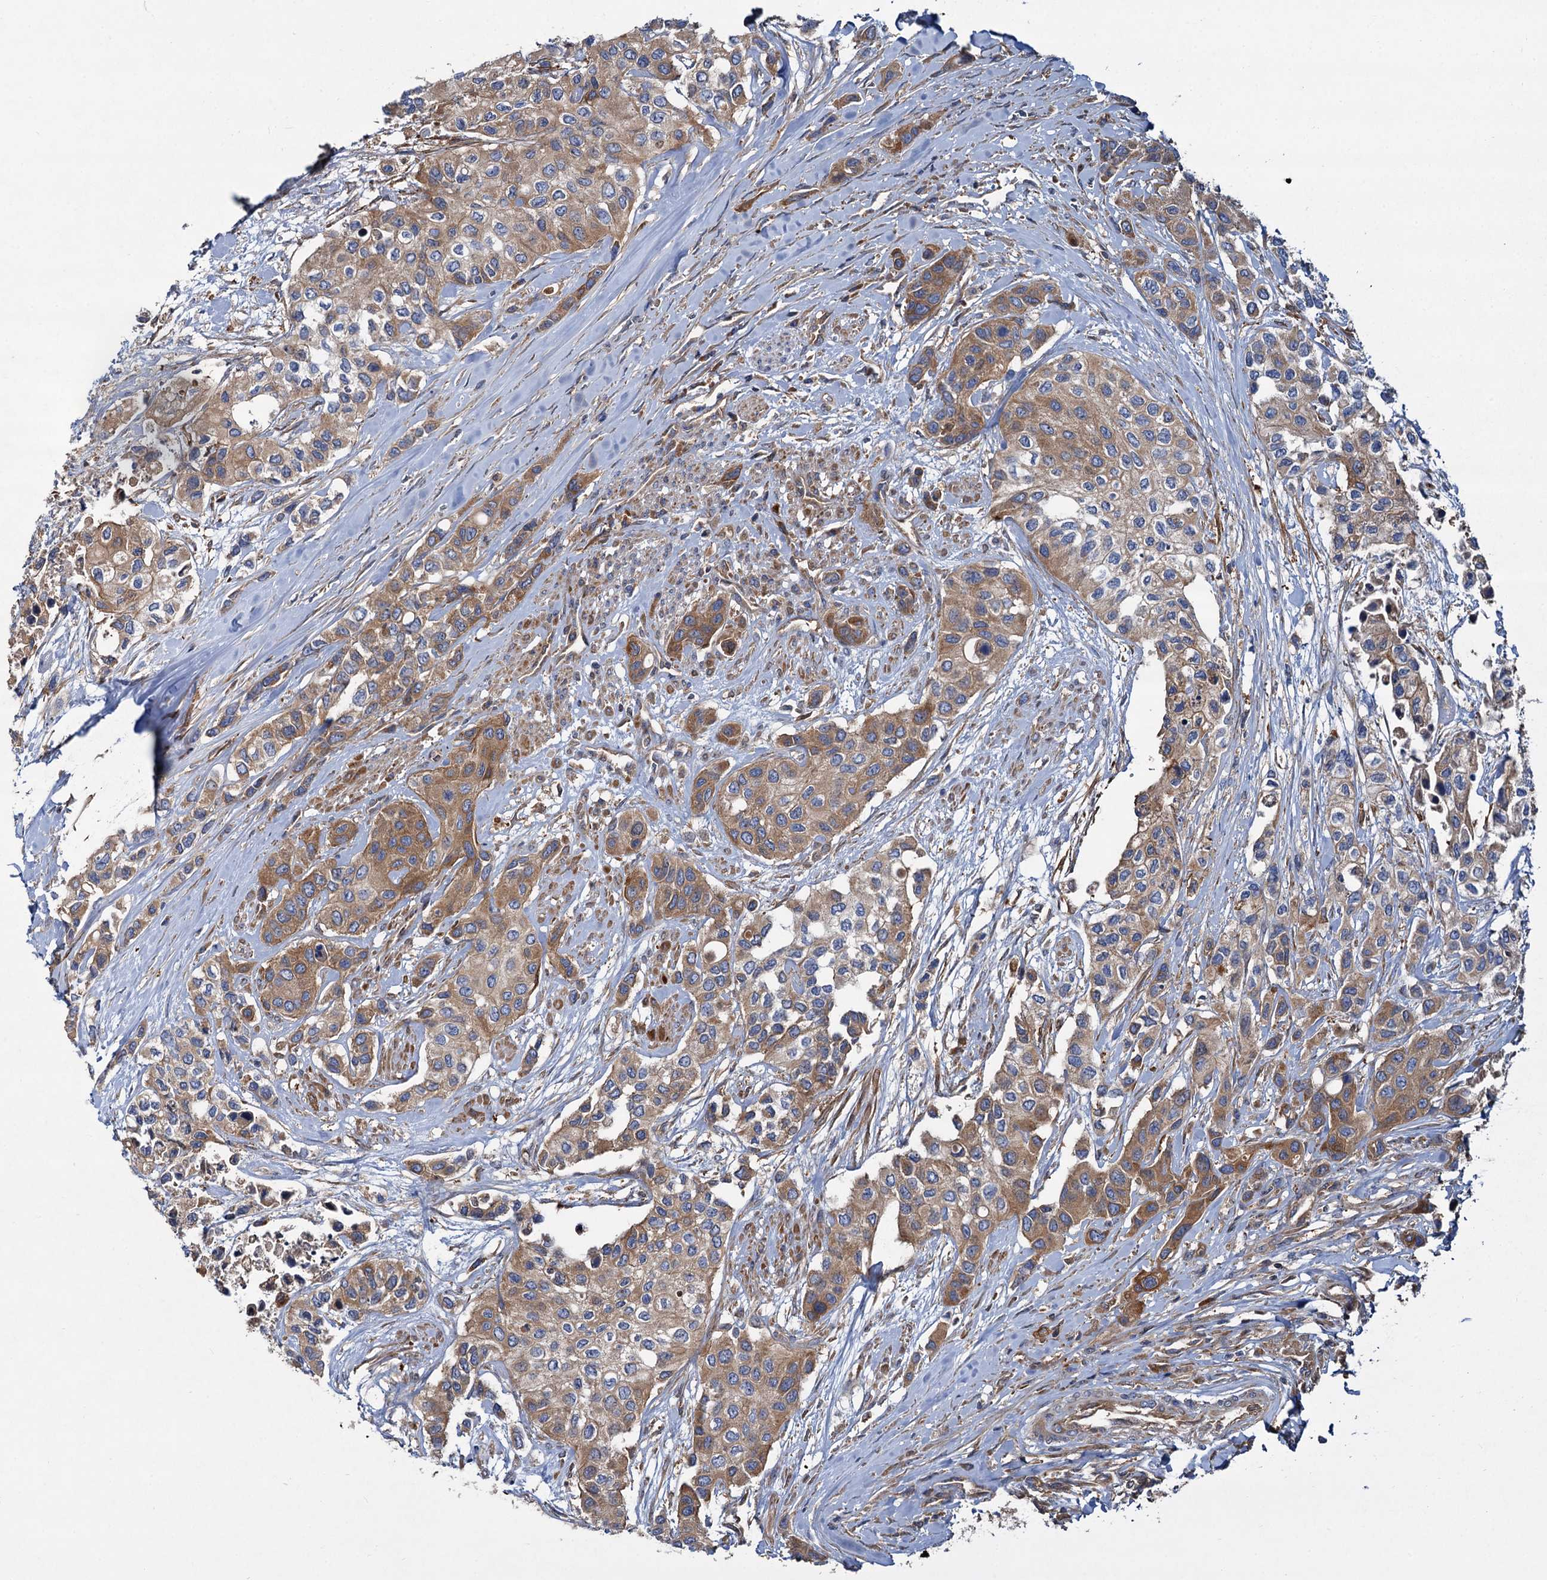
{"staining": {"intensity": "moderate", "quantity": ">75%", "location": "cytoplasmic/membranous"}, "tissue": "urothelial cancer", "cell_type": "Tumor cells", "image_type": "cancer", "snomed": [{"axis": "morphology", "description": "Normal tissue, NOS"}, {"axis": "morphology", "description": "Urothelial carcinoma, High grade"}, {"axis": "topography", "description": "Vascular tissue"}, {"axis": "topography", "description": "Urinary bladder"}], "caption": "Immunohistochemical staining of human high-grade urothelial carcinoma reveals moderate cytoplasmic/membranous protein positivity in about >75% of tumor cells.", "gene": "ALKBH7", "patient": {"sex": "female", "age": 56}}